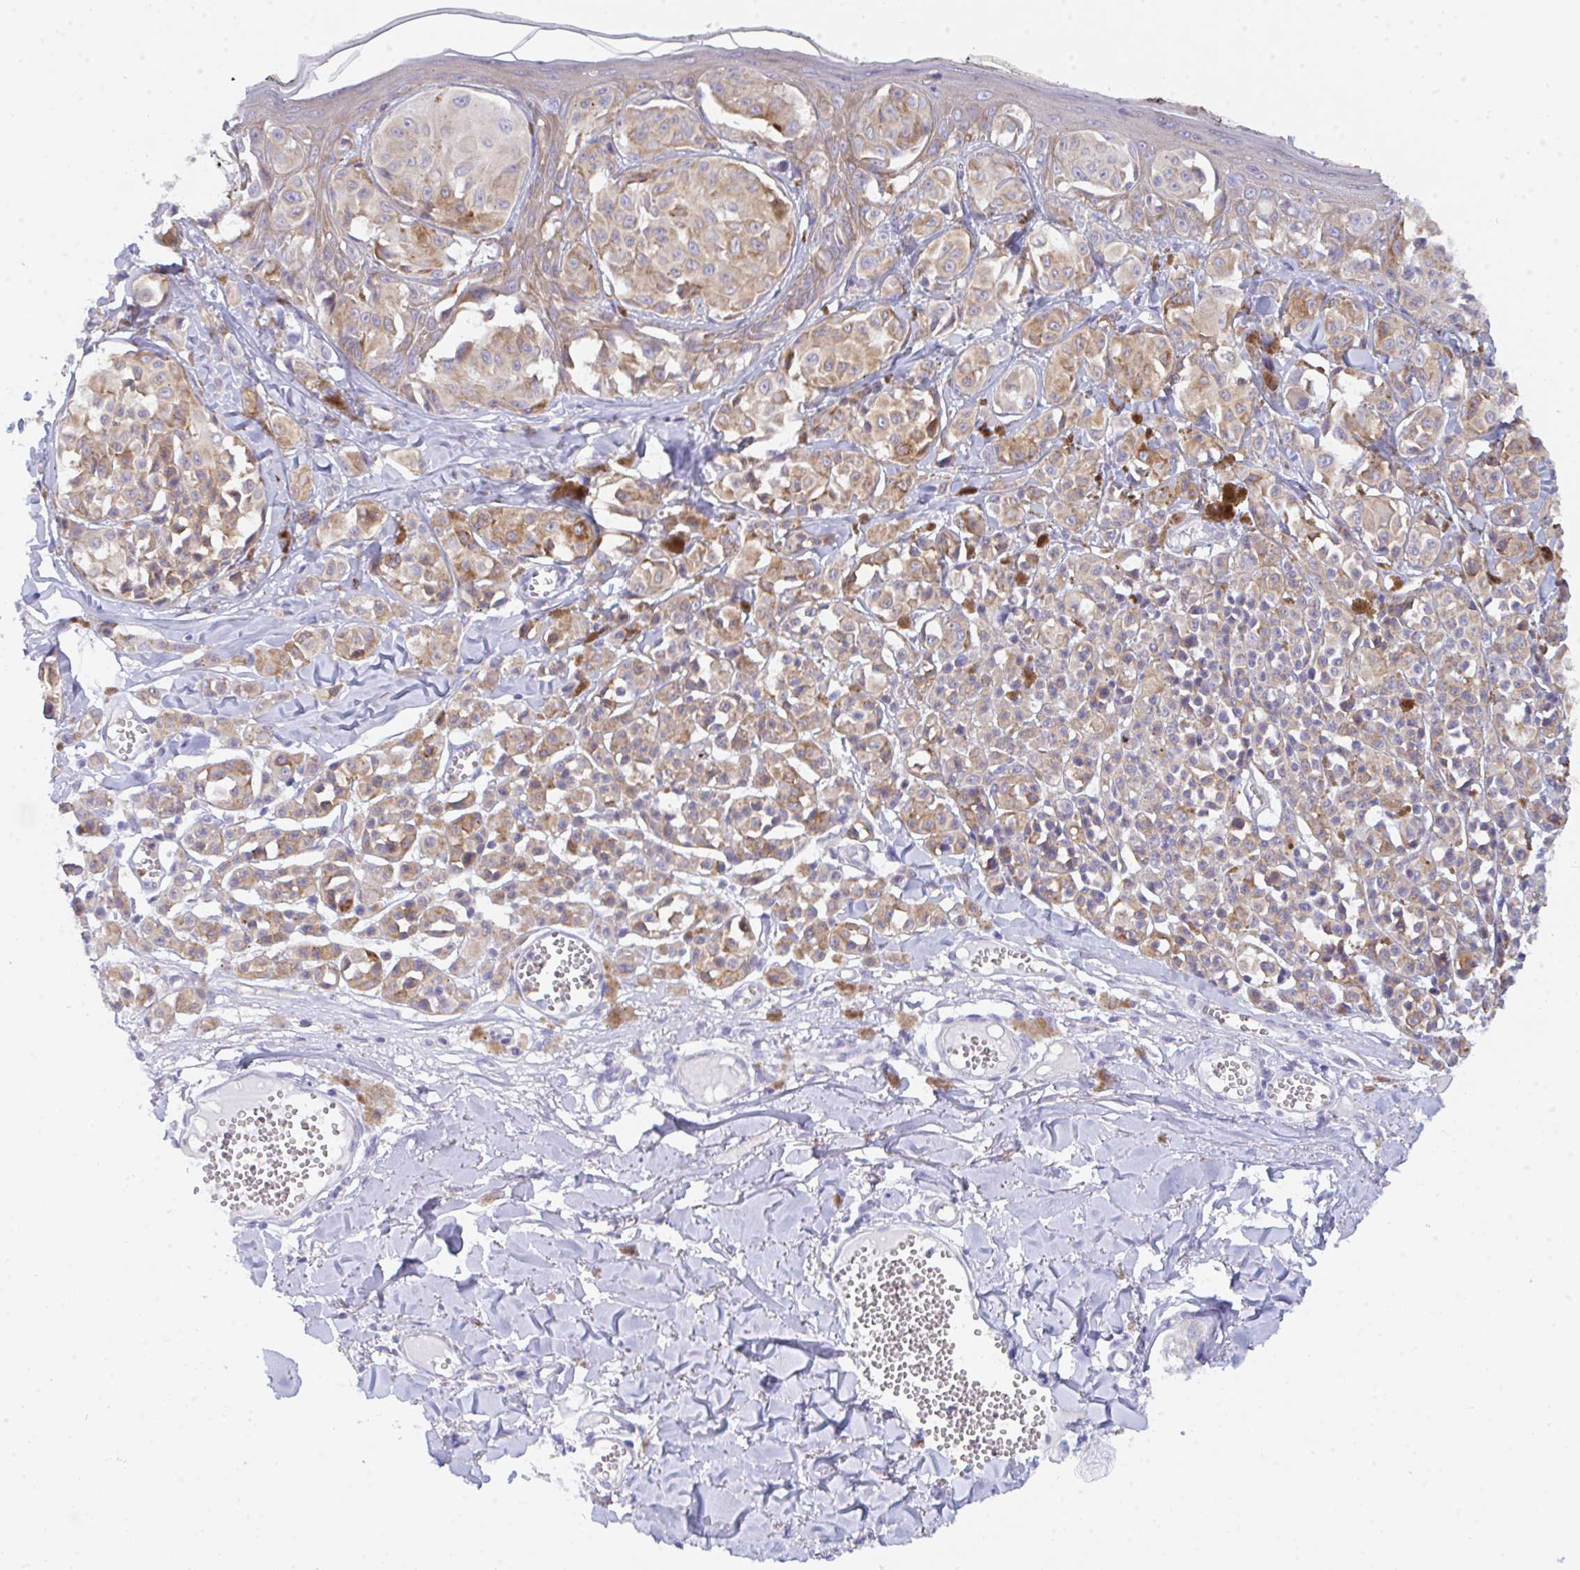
{"staining": {"intensity": "moderate", "quantity": "25%-75%", "location": "cytoplasmic/membranous"}, "tissue": "melanoma", "cell_type": "Tumor cells", "image_type": "cancer", "snomed": [{"axis": "morphology", "description": "Malignant melanoma, NOS"}, {"axis": "topography", "description": "Skin"}], "caption": "Immunohistochemistry histopathology image of neoplastic tissue: melanoma stained using immunohistochemistry shows medium levels of moderate protein expression localized specifically in the cytoplasmic/membranous of tumor cells, appearing as a cytoplasmic/membranous brown color.", "gene": "CEP170B", "patient": {"sex": "female", "age": 43}}